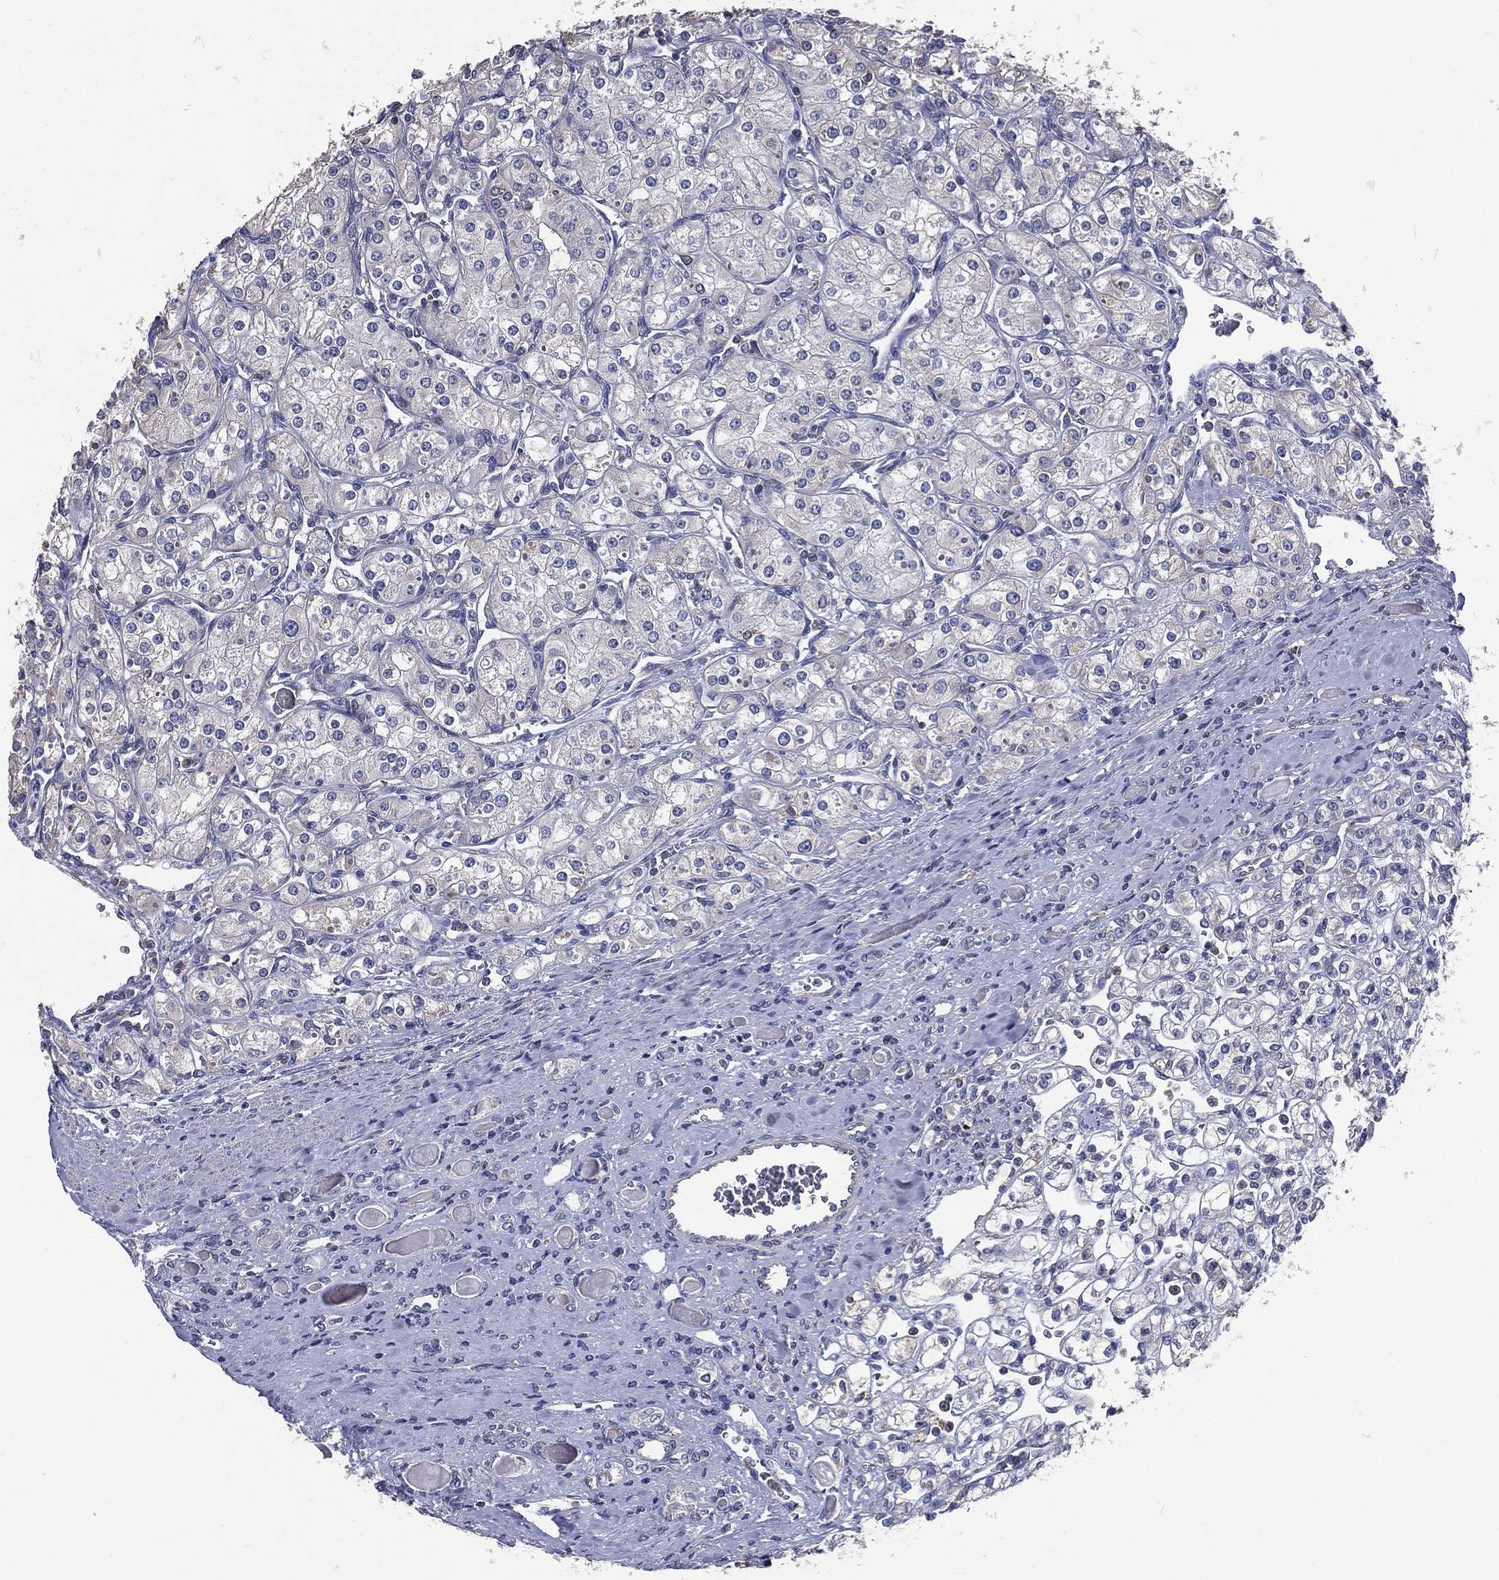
{"staining": {"intensity": "negative", "quantity": "none", "location": "none"}, "tissue": "renal cancer", "cell_type": "Tumor cells", "image_type": "cancer", "snomed": [{"axis": "morphology", "description": "Adenocarcinoma, NOS"}, {"axis": "topography", "description": "Kidney"}], "caption": "Immunohistochemistry histopathology image of neoplastic tissue: adenocarcinoma (renal) stained with DAB (3,3'-diaminobenzidine) demonstrates no significant protein positivity in tumor cells.", "gene": "SERPINB2", "patient": {"sex": "male", "age": 77}}